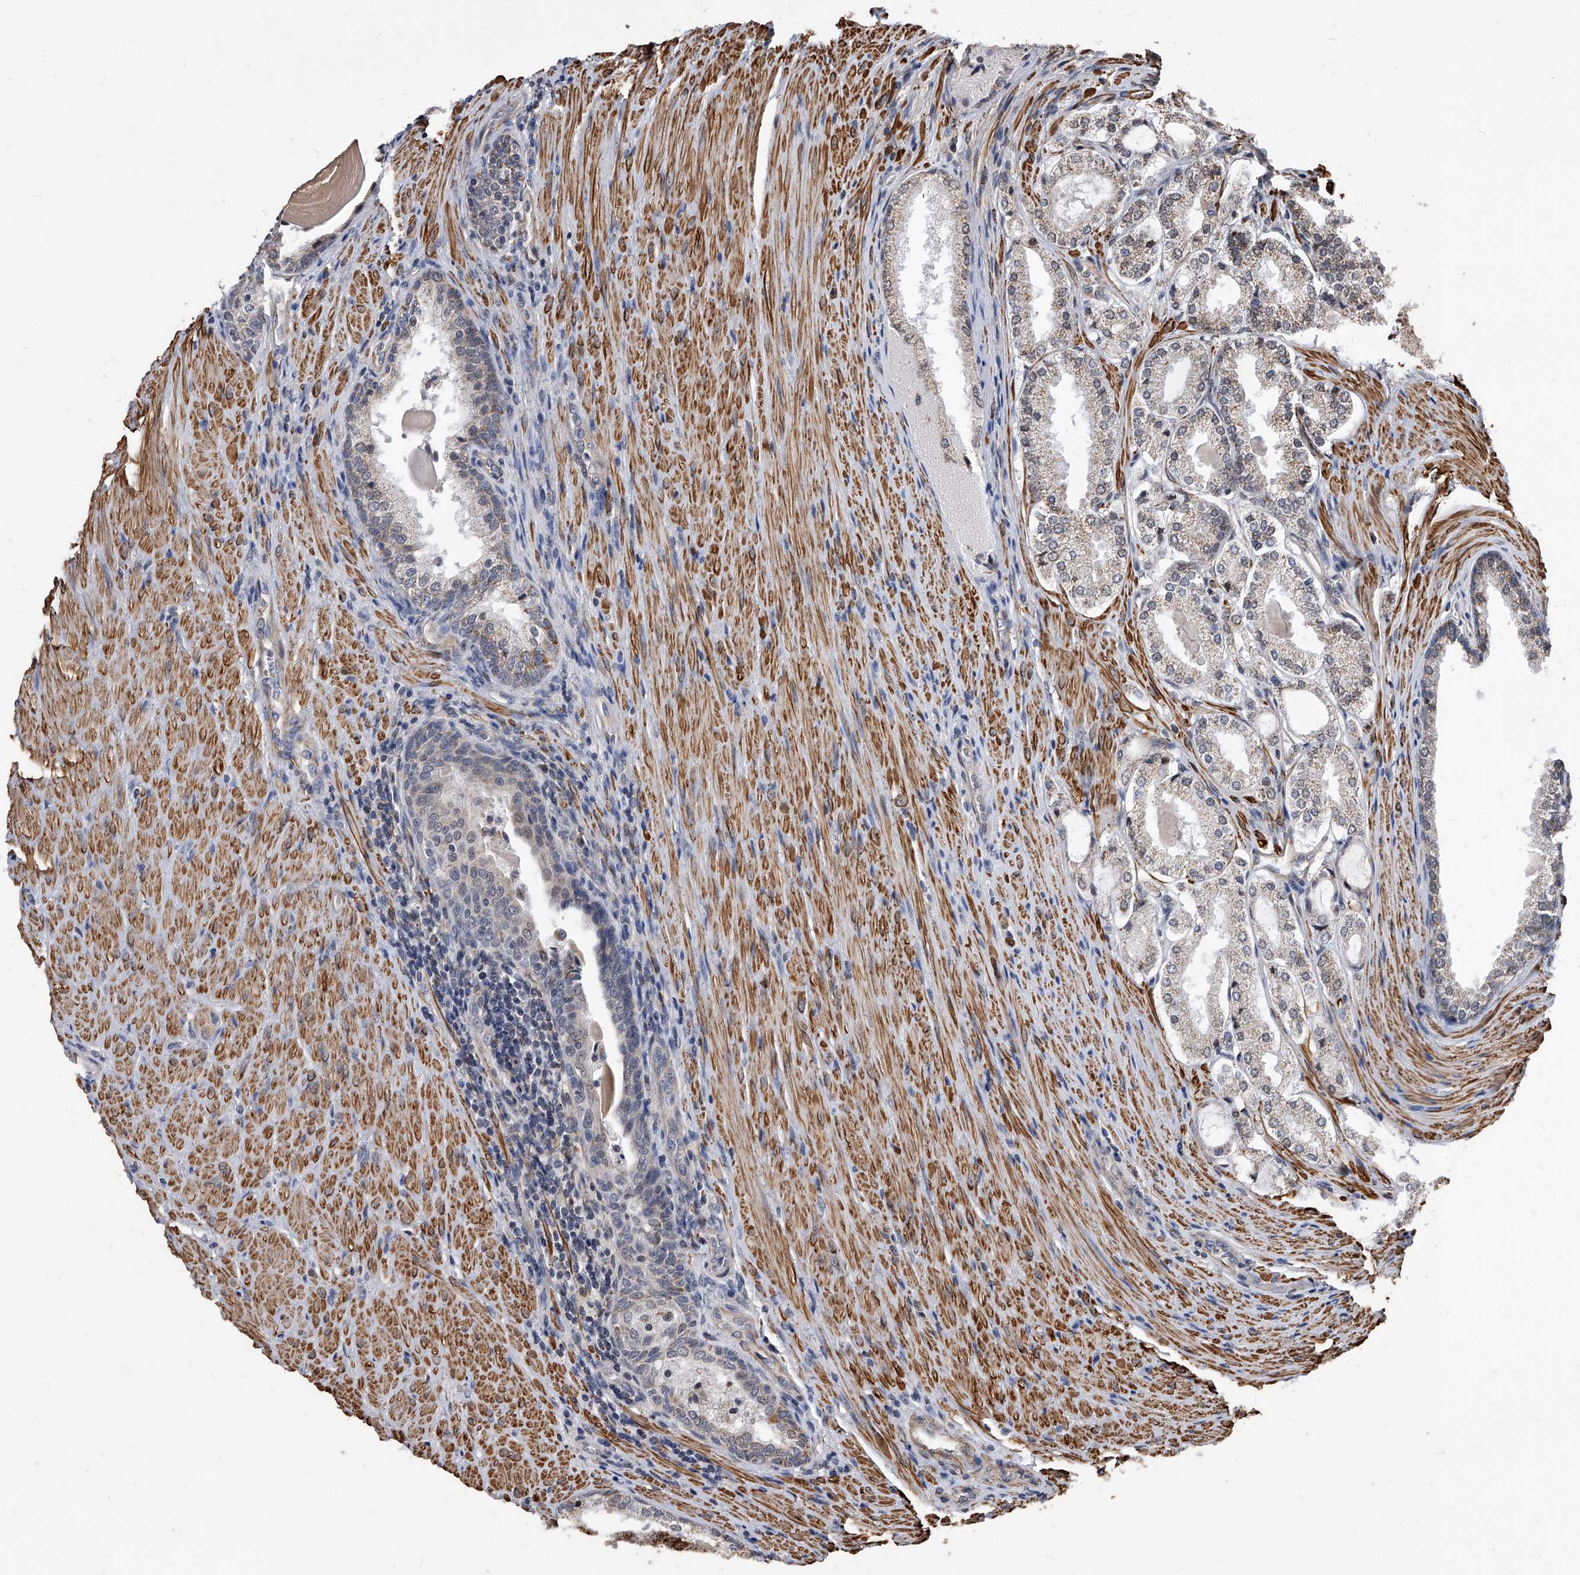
{"staining": {"intensity": "weak", "quantity": "<25%", "location": "cytoplasmic/membranous"}, "tissue": "prostate cancer", "cell_type": "Tumor cells", "image_type": "cancer", "snomed": [{"axis": "morphology", "description": "Adenocarcinoma, High grade"}, {"axis": "topography", "description": "Prostate"}], "caption": "DAB immunohistochemical staining of adenocarcinoma (high-grade) (prostate) displays no significant positivity in tumor cells.", "gene": "DUSP22", "patient": {"sex": "male", "age": 60}}